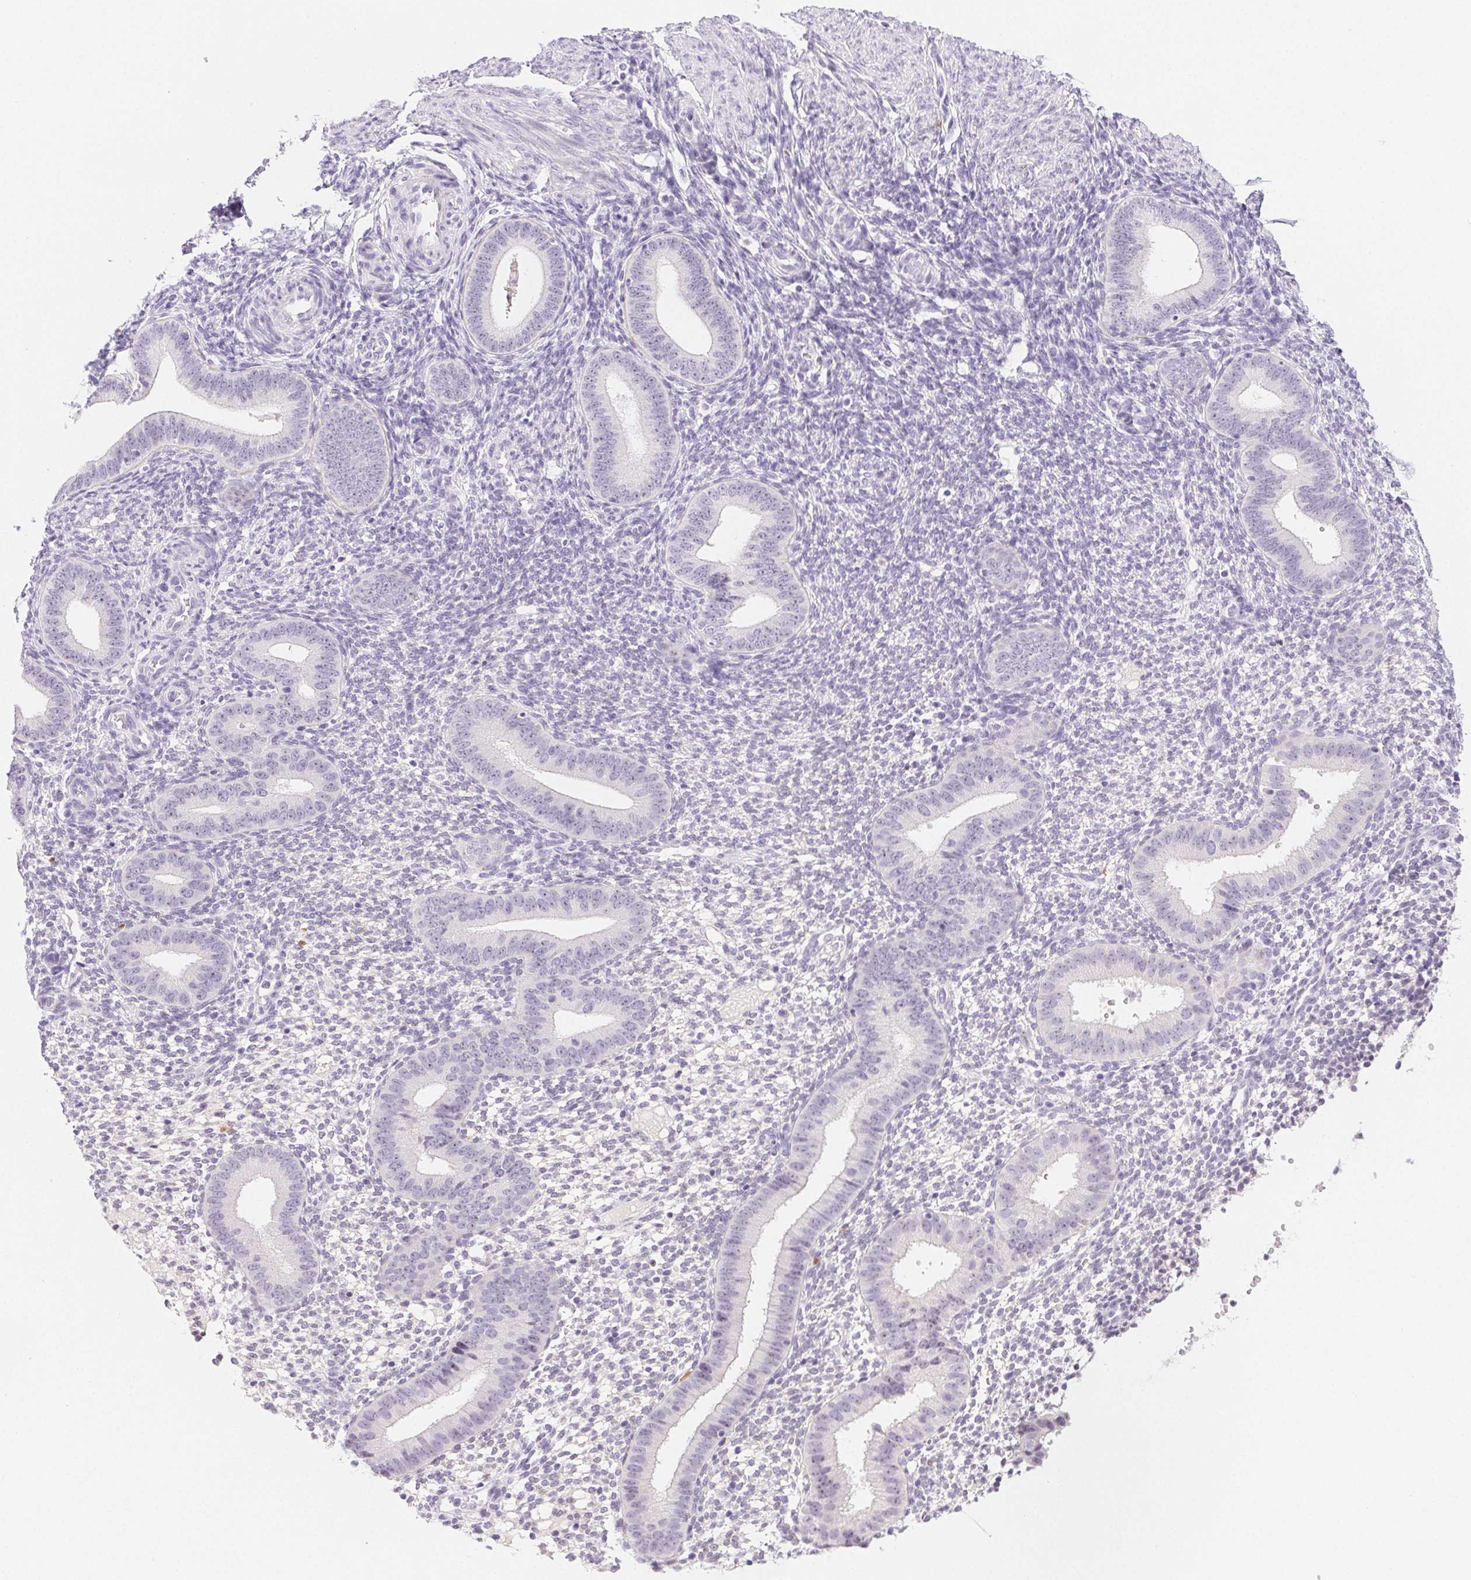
{"staining": {"intensity": "negative", "quantity": "none", "location": "none"}, "tissue": "endometrium", "cell_type": "Cells in endometrial stroma", "image_type": "normal", "snomed": [{"axis": "morphology", "description": "Normal tissue, NOS"}, {"axis": "topography", "description": "Endometrium"}], "caption": "This is an immunohistochemistry histopathology image of benign human endometrium. There is no expression in cells in endometrial stroma.", "gene": "ST8SIA3", "patient": {"sex": "female", "age": 40}}